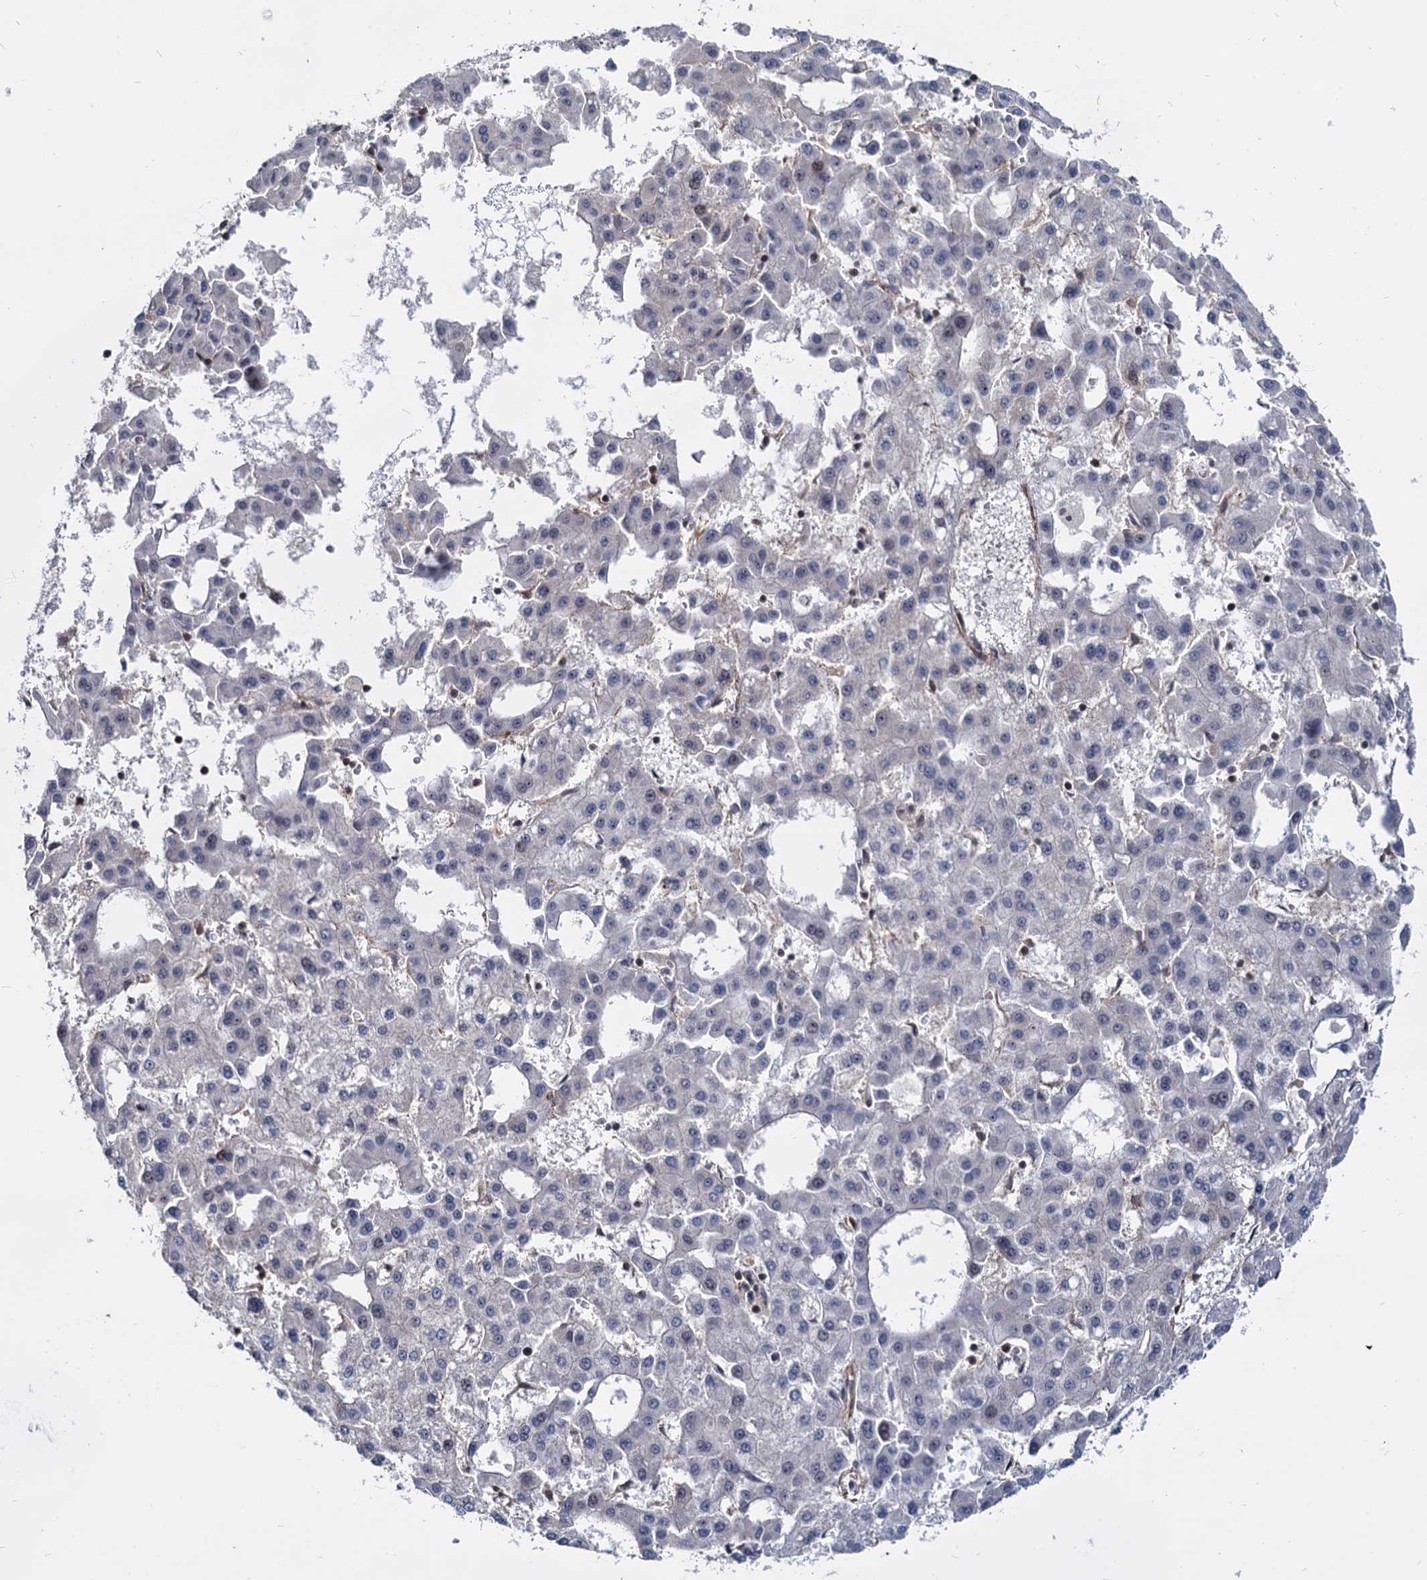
{"staining": {"intensity": "negative", "quantity": "none", "location": "none"}, "tissue": "liver cancer", "cell_type": "Tumor cells", "image_type": "cancer", "snomed": [{"axis": "morphology", "description": "Carcinoma, Hepatocellular, NOS"}, {"axis": "topography", "description": "Liver"}], "caption": "DAB immunohistochemical staining of liver cancer reveals no significant staining in tumor cells.", "gene": "UBLCP1", "patient": {"sex": "male", "age": 47}}